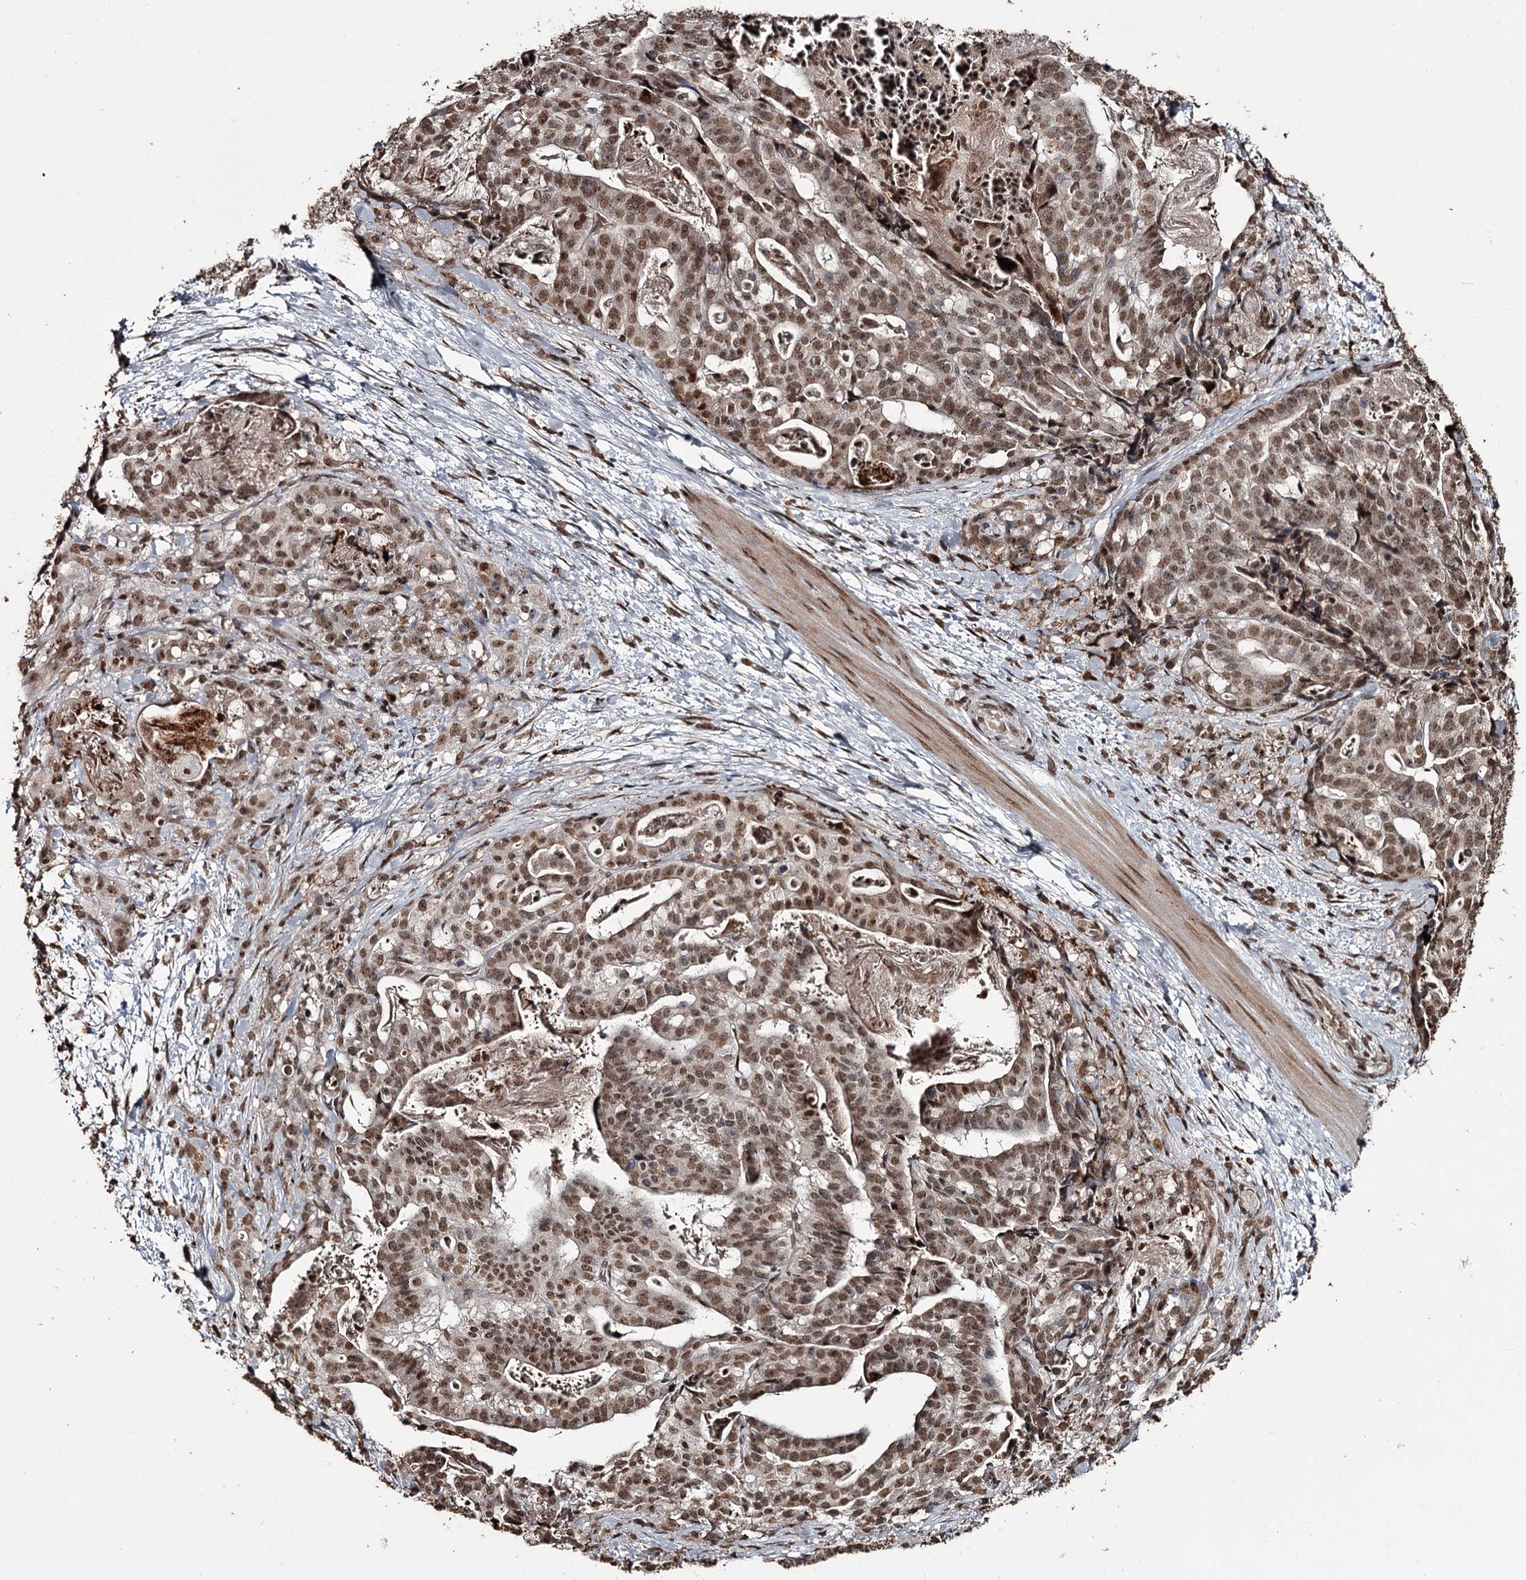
{"staining": {"intensity": "moderate", "quantity": ">75%", "location": "nuclear"}, "tissue": "stomach cancer", "cell_type": "Tumor cells", "image_type": "cancer", "snomed": [{"axis": "morphology", "description": "Adenocarcinoma, NOS"}, {"axis": "topography", "description": "Stomach"}], "caption": "Immunohistochemistry (IHC) photomicrograph of stomach cancer stained for a protein (brown), which reveals medium levels of moderate nuclear staining in approximately >75% of tumor cells.", "gene": "THYN1", "patient": {"sex": "male", "age": 48}}